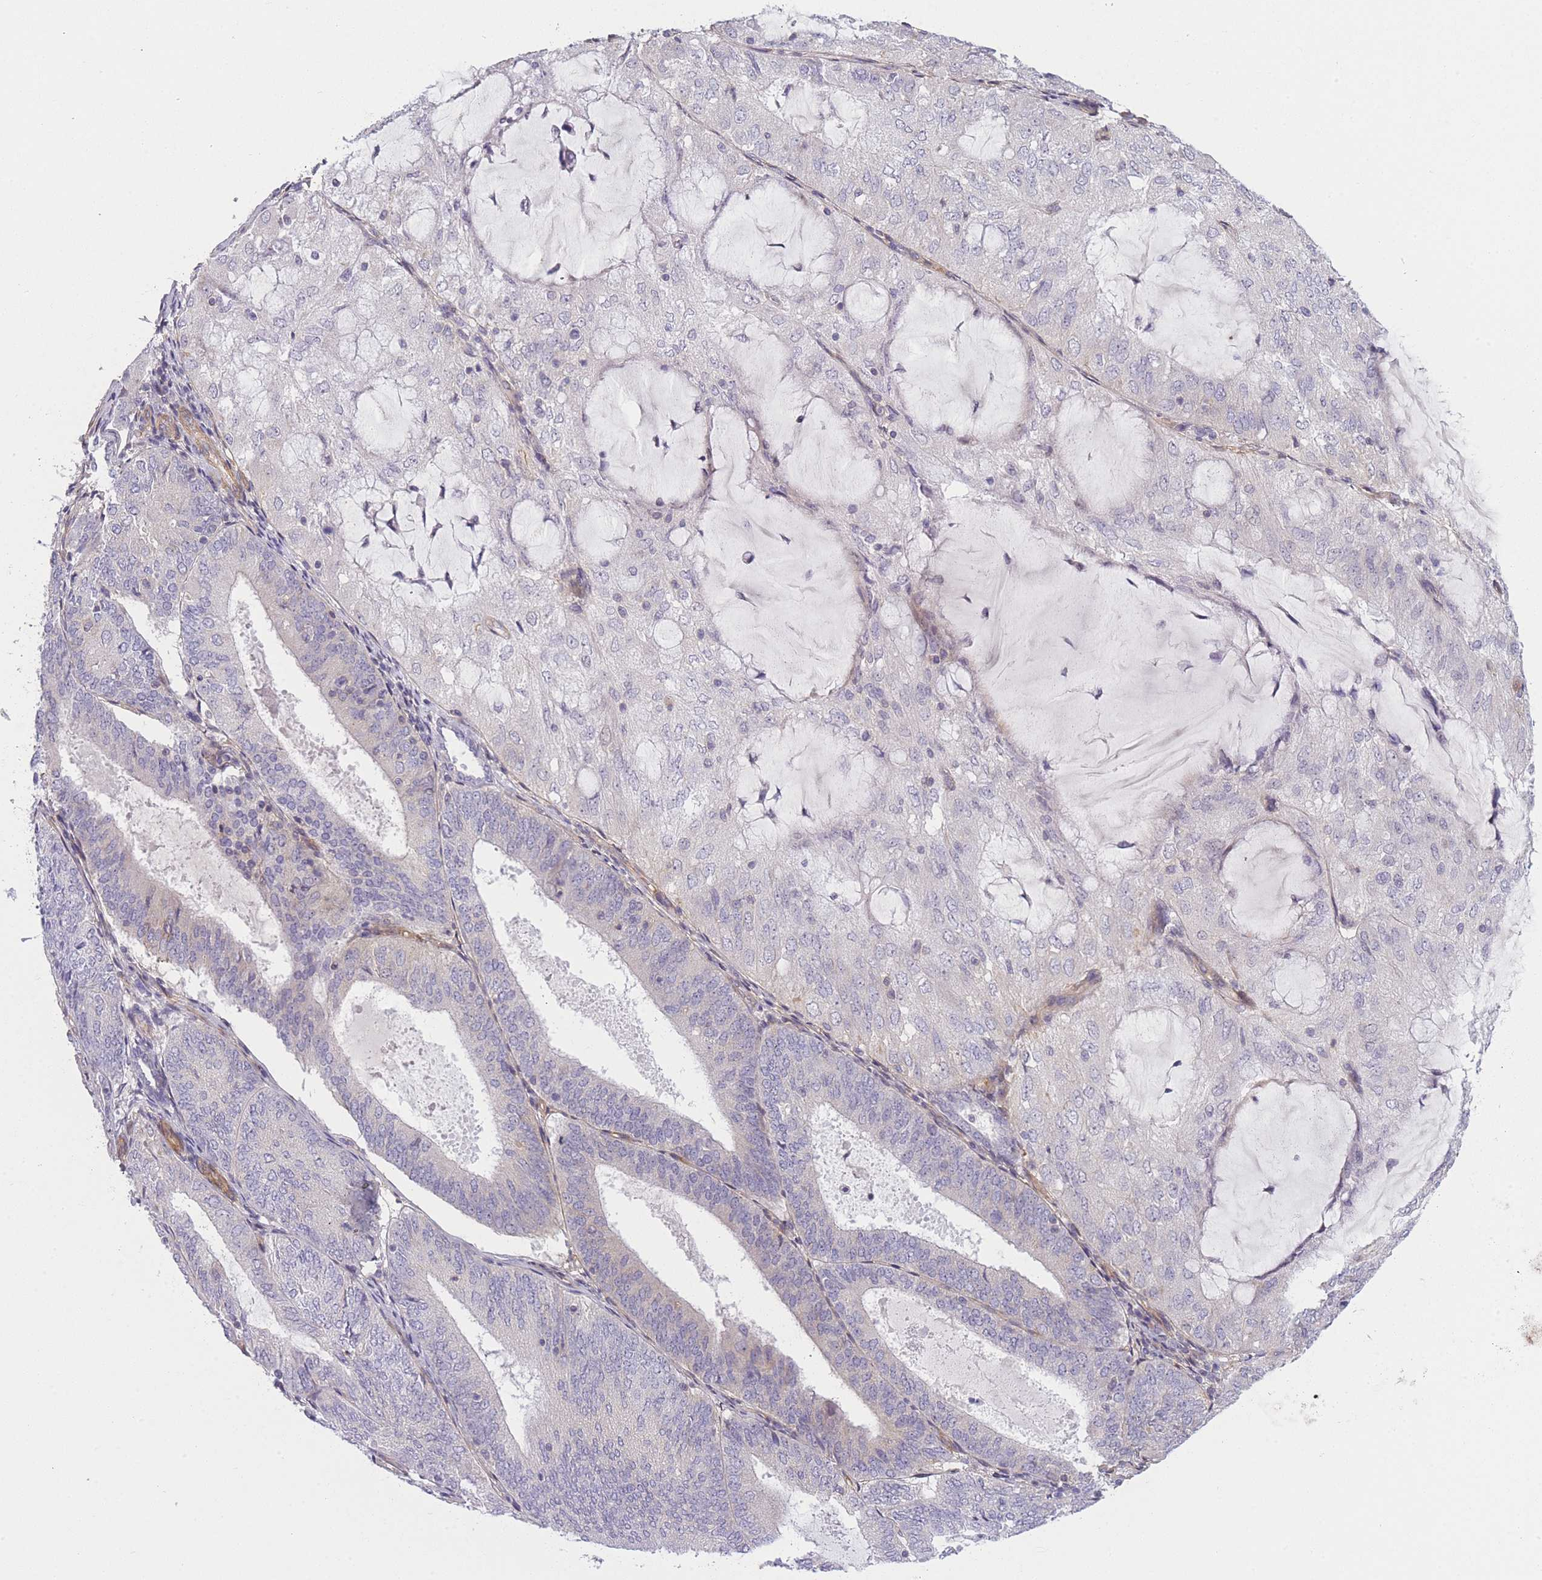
{"staining": {"intensity": "negative", "quantity": "none", "location": "none"}, "tissue": "endometrial cancer", "cell_type": "Tumor cells", "image_type": "cancer", "snomed": [{"axis": "morphology", "description": "Adenocarcinoma, NOS"}, {"axis": "topography", "description": "Endometrium"}], "caption": "A photomicrograph of endometrial cancer (adenocarcinoma) stained for a protein exhibits no brown staining in tumor cells. Brightfield microscopy of IHC stained with DAB (brown) and hematoxylin (blue), captured at high magnification.", "gene": "SLC7A6", "patient": {"sex": "female", "age": 81}}